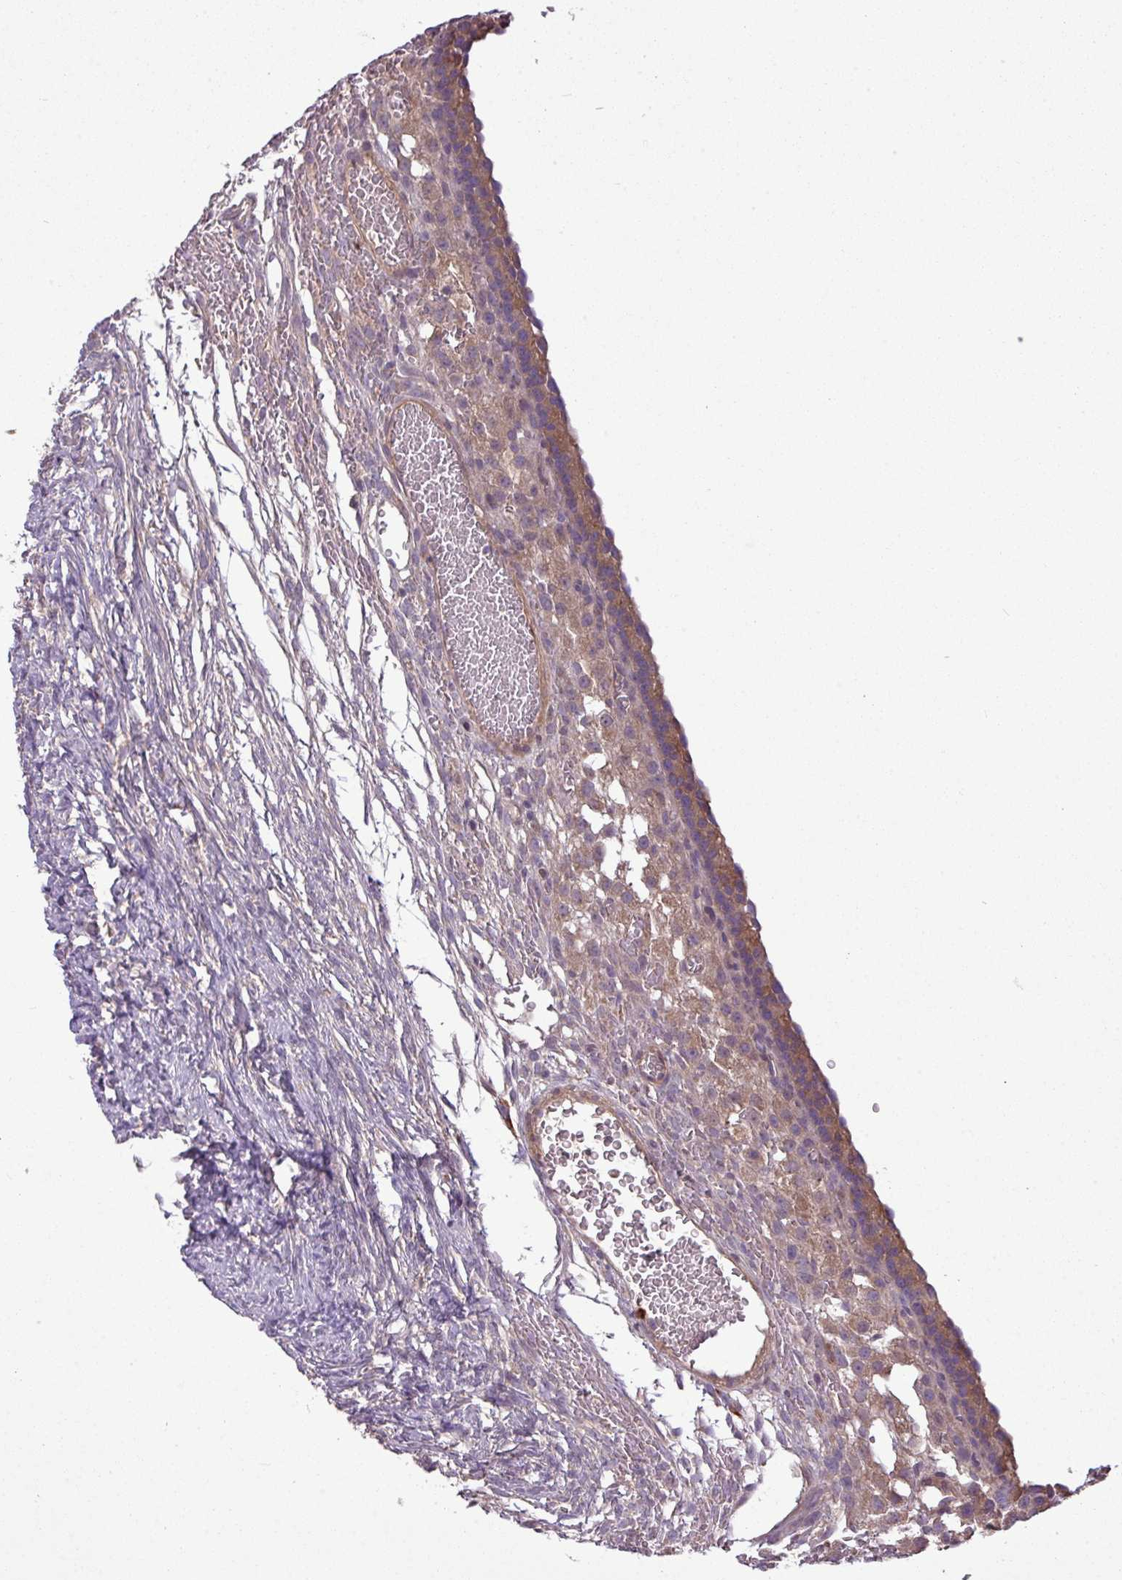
{"staining": {"intensity": "moderate", "quantity": ">75%", "location": "cytoplasmic/membranous"}, "tissue": "ovary", "cell_type": "Follicle cells", "image_type": "normal", "snomed": [{"axis": "morphology", "description": "Normal tissue, NOS"}, {"axis": "topography", "description": "Ovary"}], "caption": "Brown immunohistochemical staining in unremarkable ovary demonstrates moderate cytoplasmic/membranous positivity in approximately >75% of follicle cells.", "gene": "PAPLN", "patient": {"sex": "female", "age": 39}}